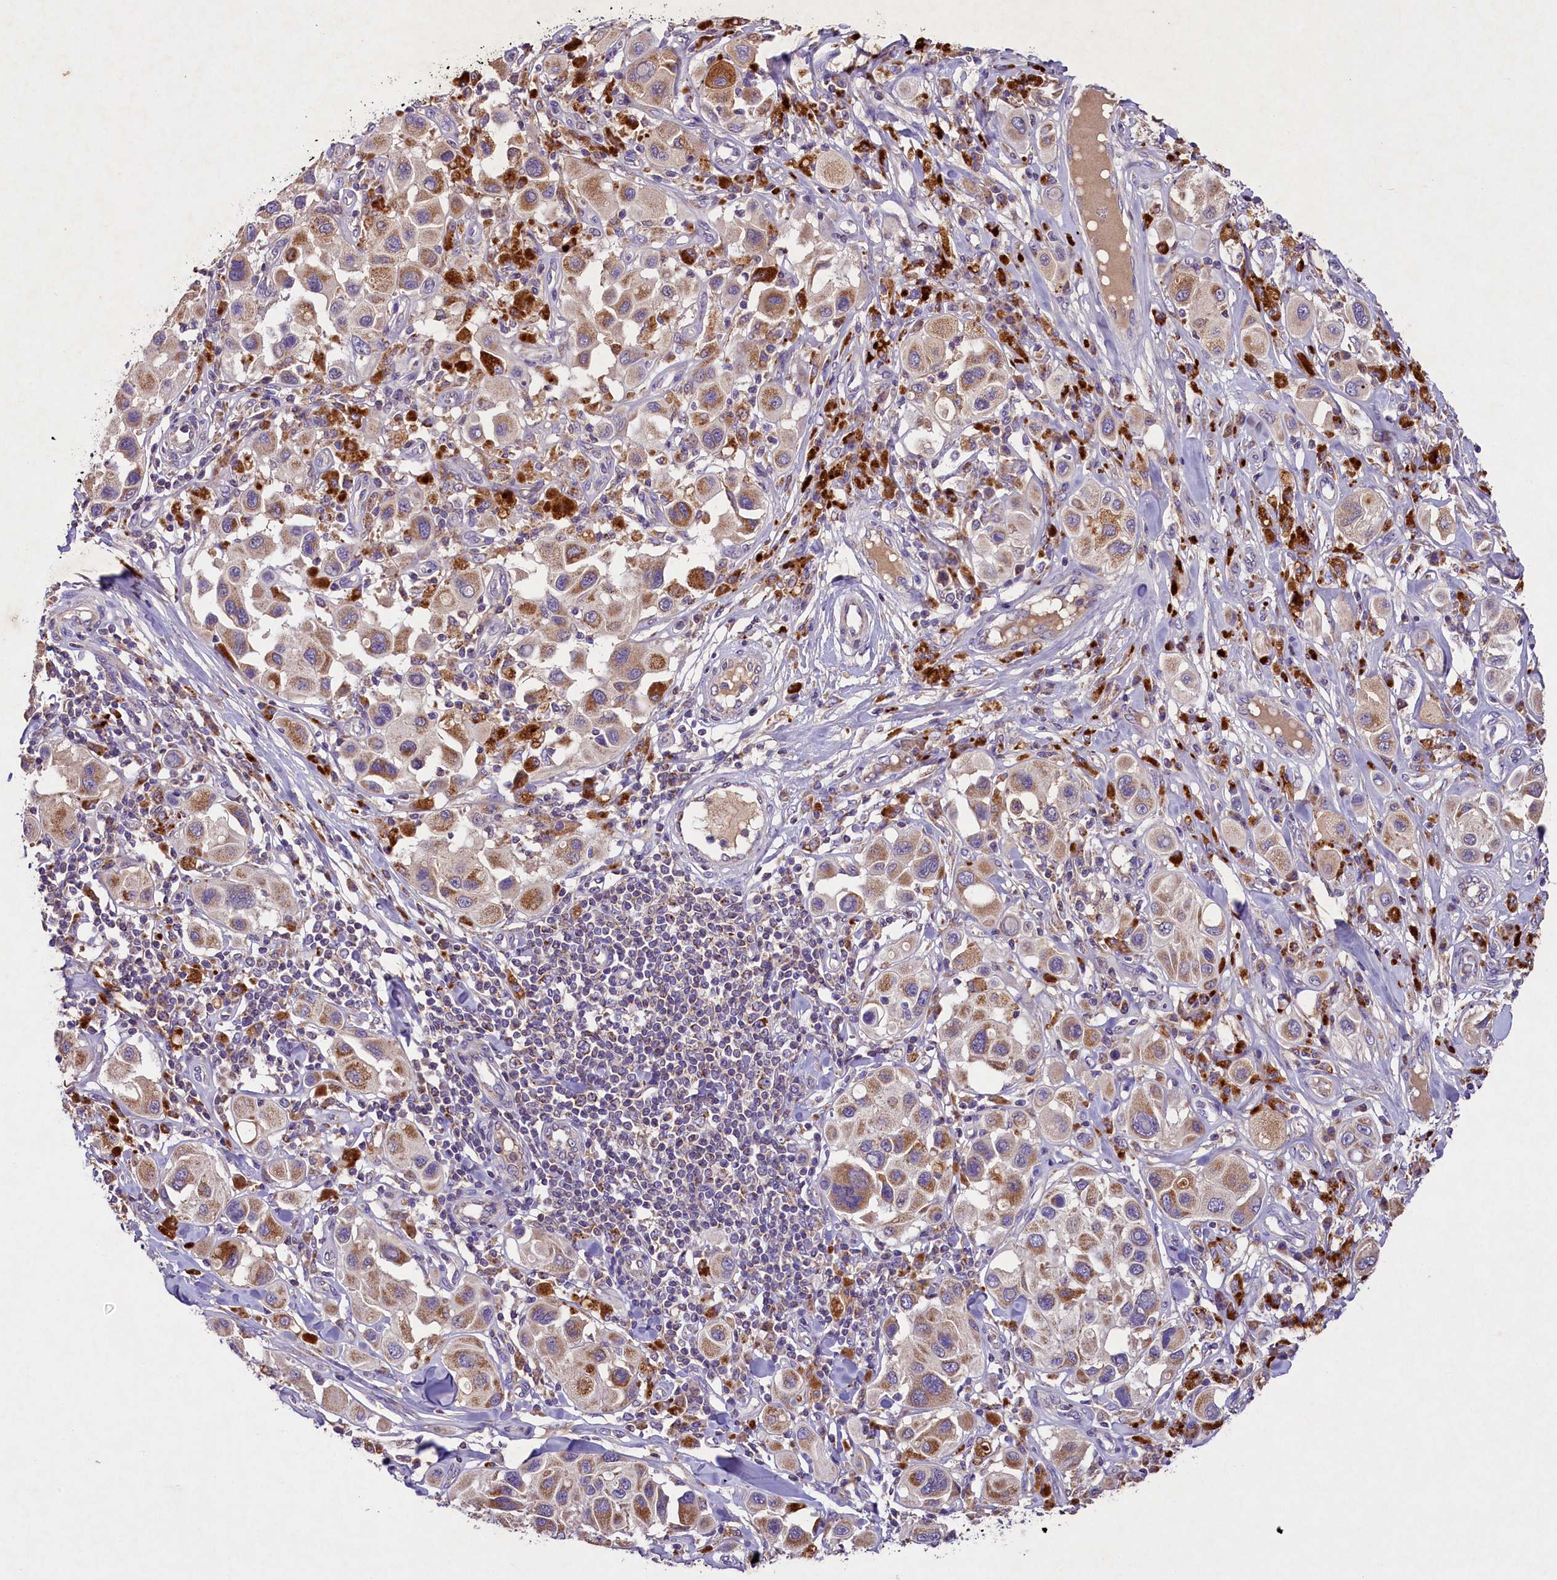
{"staining": {"intensity": "moderate", "quantity": ">75%", "location": "cytoplasmic/membranous"}, "tissue": "melanoma", "cell_type": "Tumor cells", "image_type": "cancer", "snomed": [{"axis": "morphology", "description": "Malignant melanoma, Metastatic site"}, {"axis": "topography", "description": "Skin"}], "caption": "Protein staining shows moderate cytoplasmic/membranous positivity in about >75% of tumor cells in malignant melanoma (metastatic site).", "gene": "PMPCB", "patient": {"sex": "male", "age": 41}}